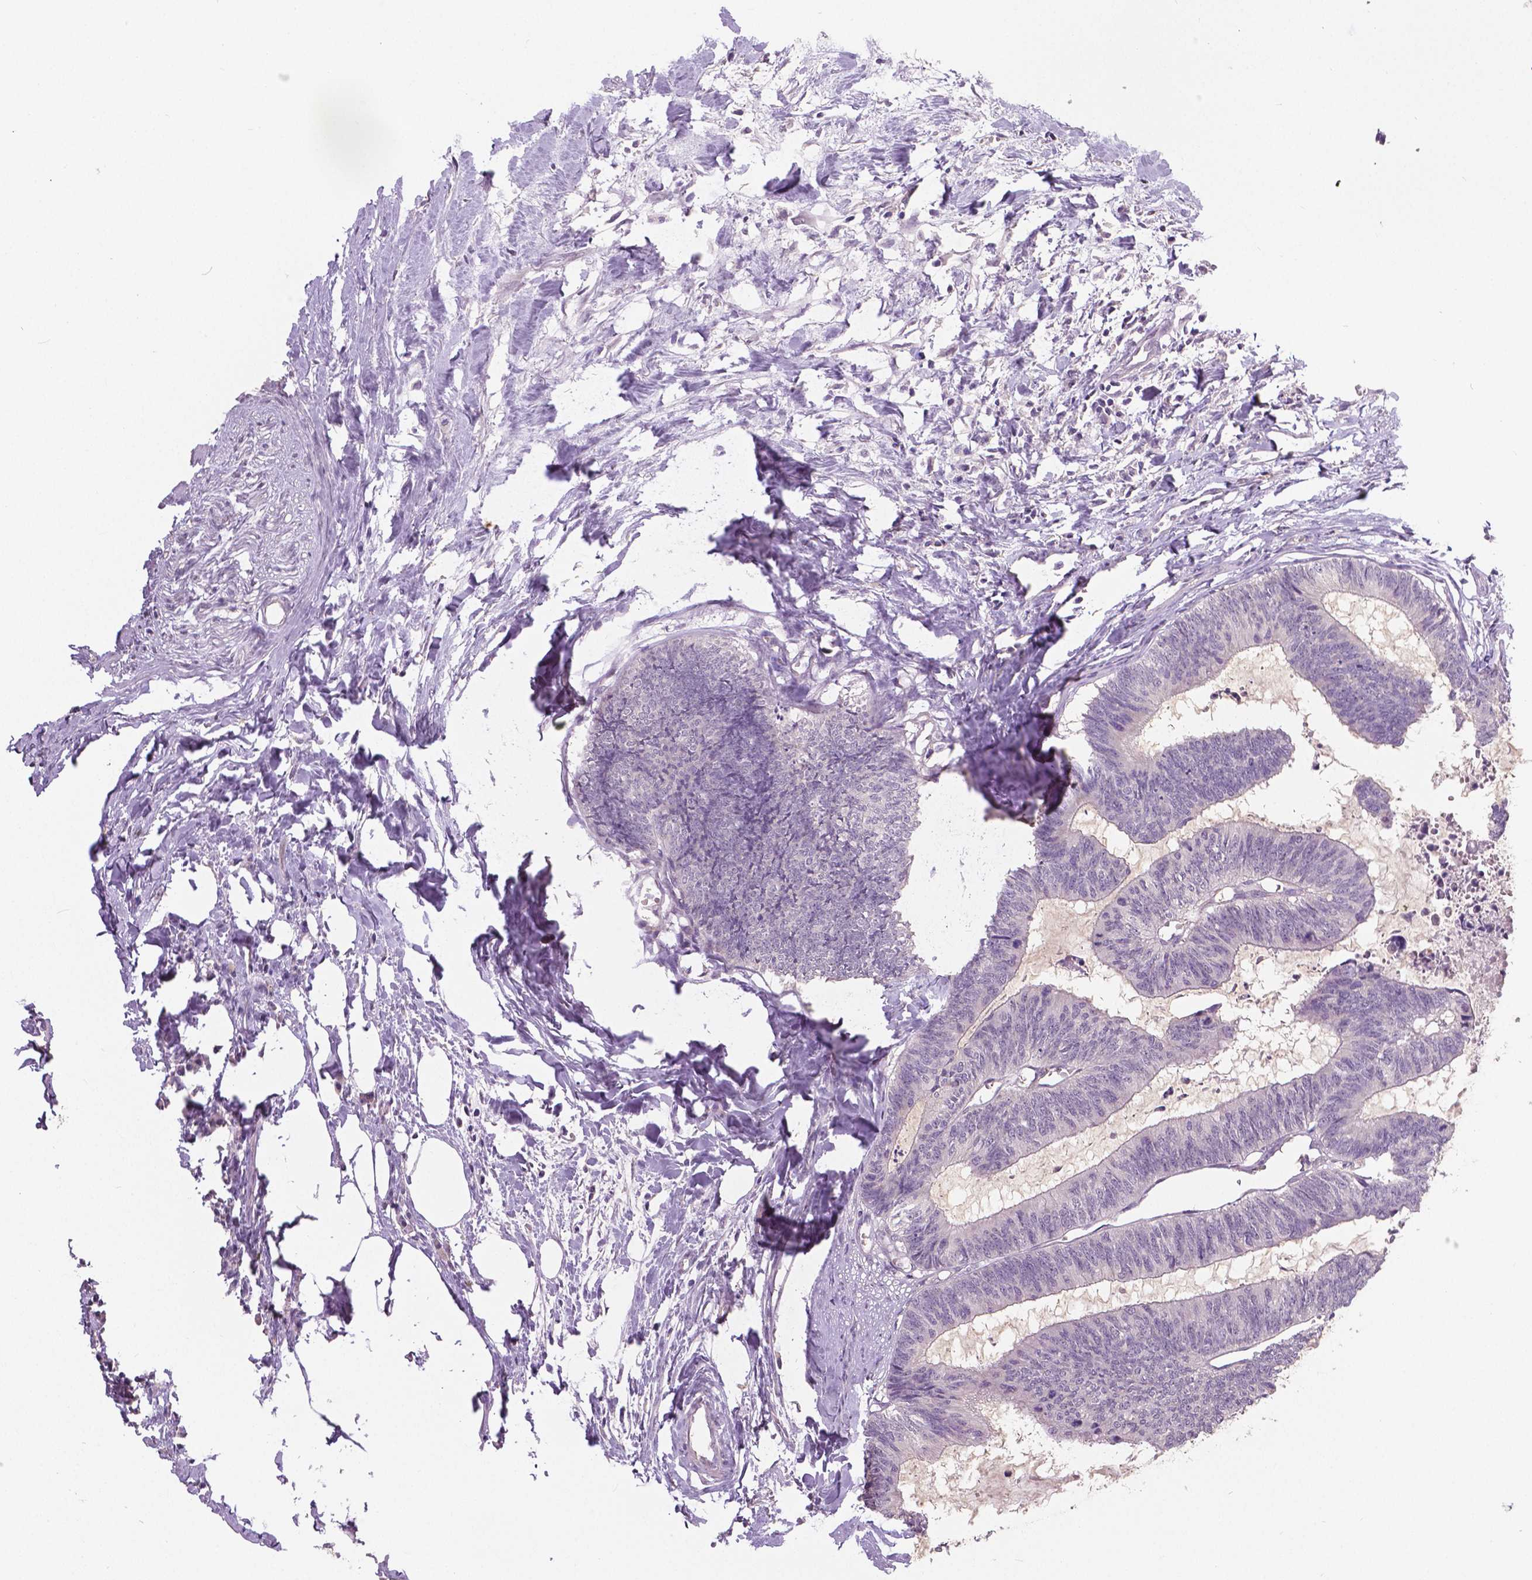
{"staining": {"intensity": "negative", "quantity": "none", "location": "none"}, "tissue": "colorectal cancer", "cell_type": "Tumor cells", "image_type": "cancer", "snomed": [{"axis": "morphology", "description": "Adenocarcinoma, NOS"}, {"axis": "topography", "description": "Colon"}, {"axis": "topography", "description": "Rectum"}], "caption": "Adenocarcinoma (colorectal) was stained to show a protein in brown. There is no significant expression in tumor cells. (DAB (3,3'-diaminobenzidine) immunohistochemistry (IHC) visualized using brightfield microscopy, high magnification).", "gene": "FOXA1", "patient": {"sex": "male", "age": 57}}